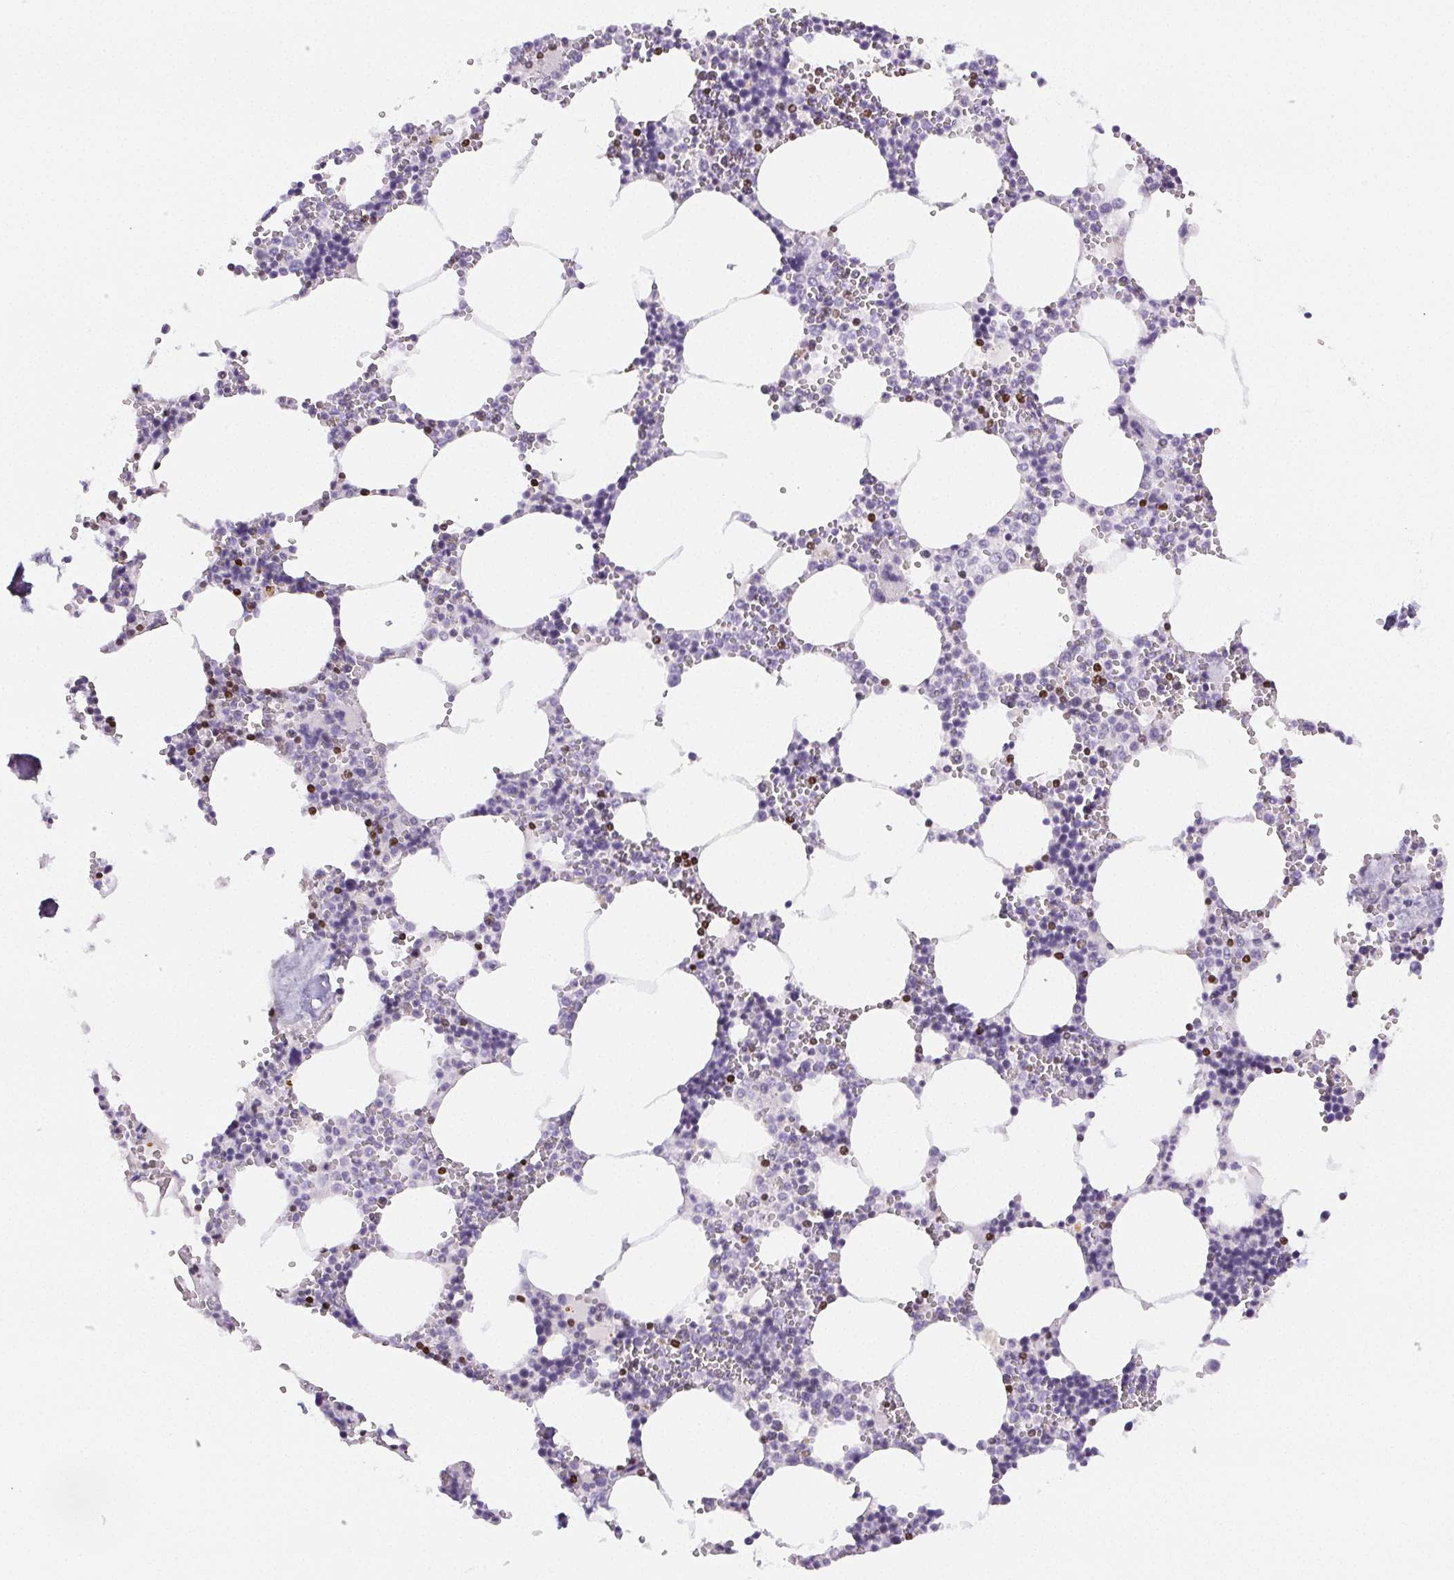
{"staining": {"intensity": "strong", "quantity": "<25%", "location": "cytoplasmic/membranous,nuclear"}, "tissue": "bone marrow", "cell_type": "Hematopoietic cells", "image_type": "normal", "snomed": [{"axis": "morphology", "description": "Normal tissue, NOS"}, {"axis": "topography", "description": "Bone marrow"}], "caption": "Protein analysis of benign bone marrow demonstrates strong cytoplasmic/membranous,nuclear positivity in about <25% of hematopoietic cells.", "gene": "BEND2", "patient": {"sex": "male", "age": 54}}